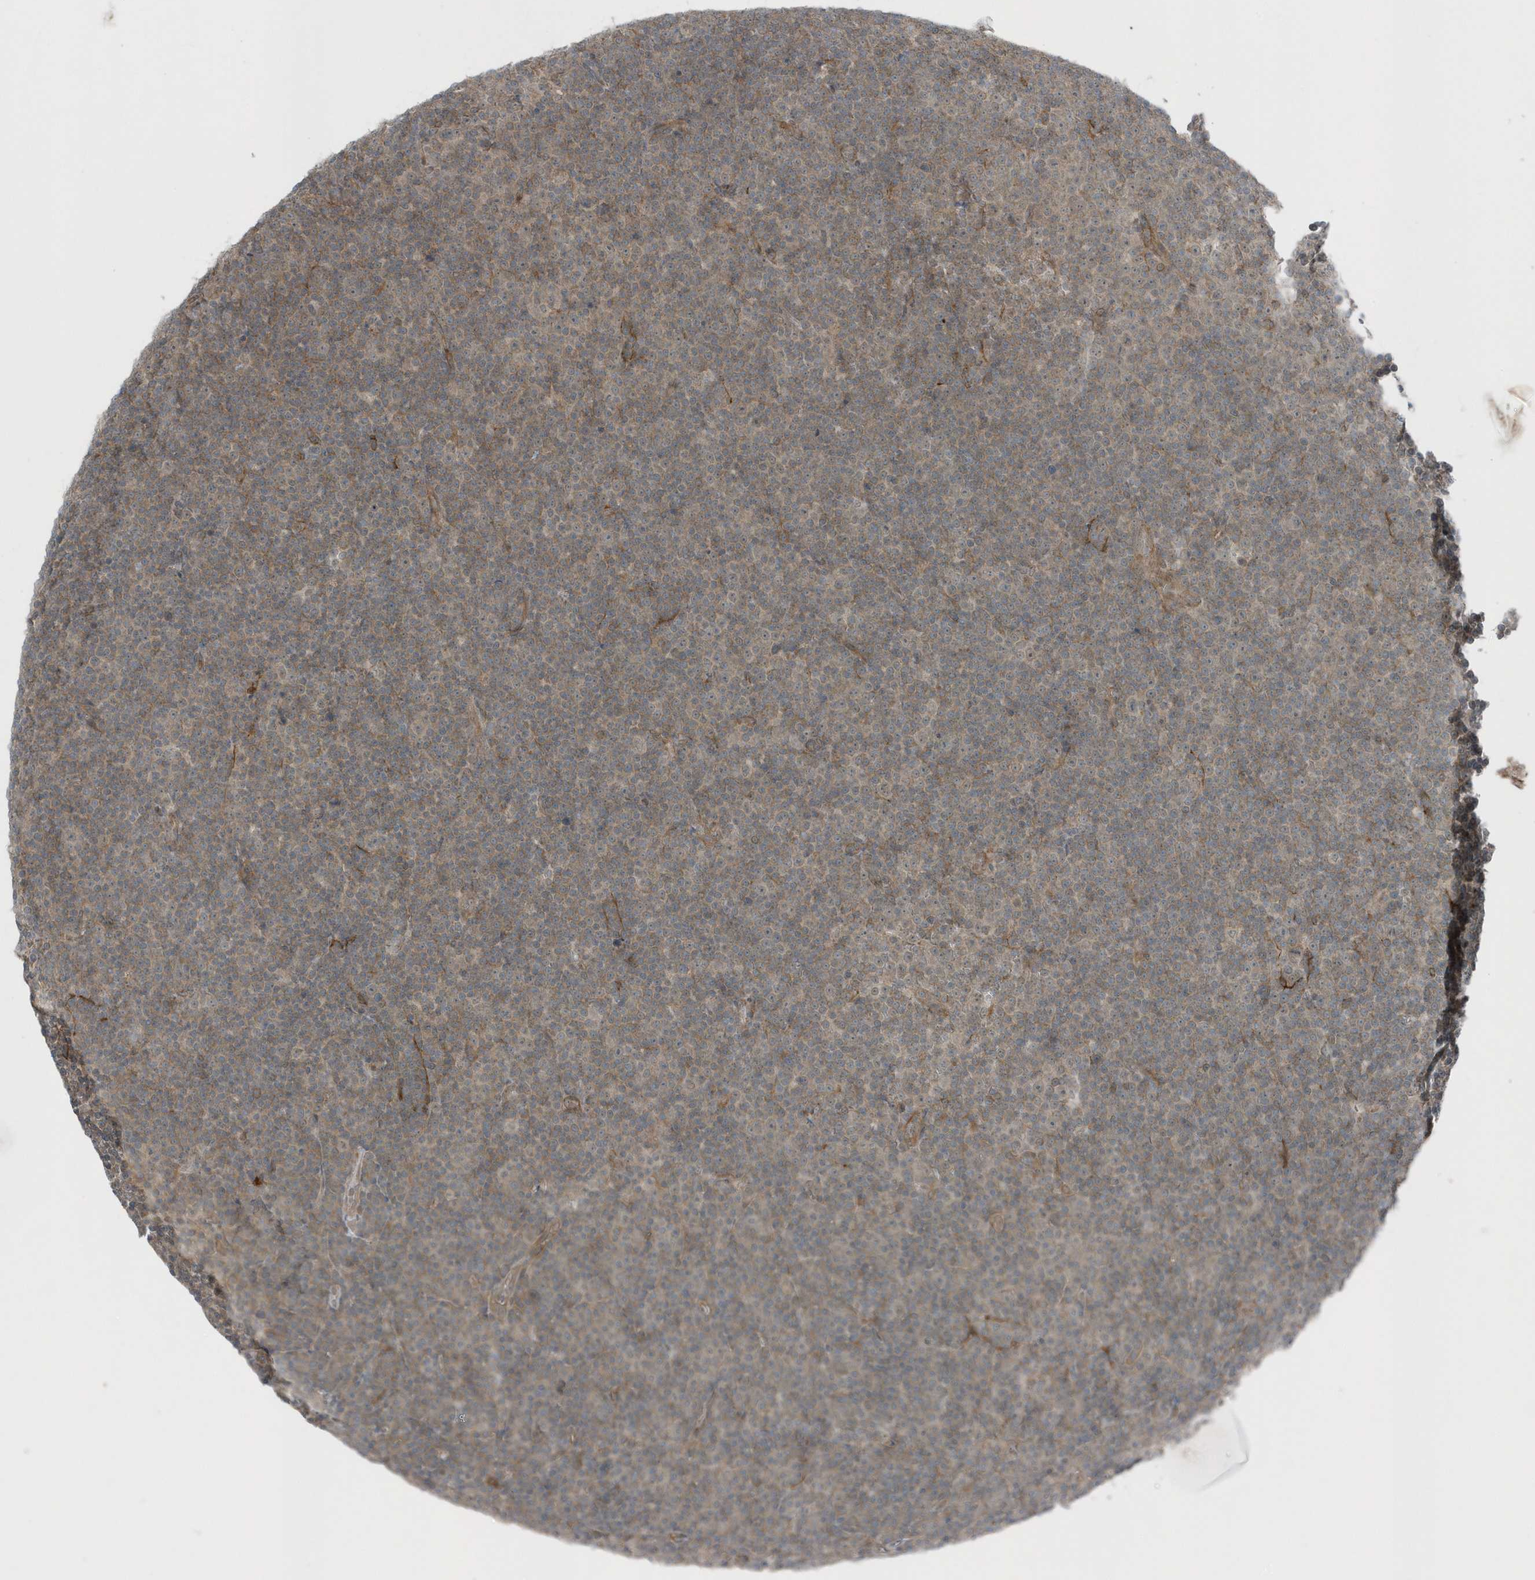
{"staining": {"intensity": "weak", "quantity": "25%-75%", "location": "cytoplasmic/membranous"}, "tissue": "lymphoma", "cell_type": "Tumor cells", "image_type": "cancer", "snomed": [{"axis": "morphology", "description": "Malignant lymphoma, non-Hodgkin's type, Low grade"}, {"axis": "topography", "description": "Lymph node"}], "caption": "Immunohistochemical staining of malignant lymphoma, non-Hodgkin's type (low-grade) reveals low levels of weak cytoplasmic/membranous protein positivity in approximately 25%-75% of tumor cells.", "gene": "PARD3B", "patient": {"sex": "female", "age": 67}}